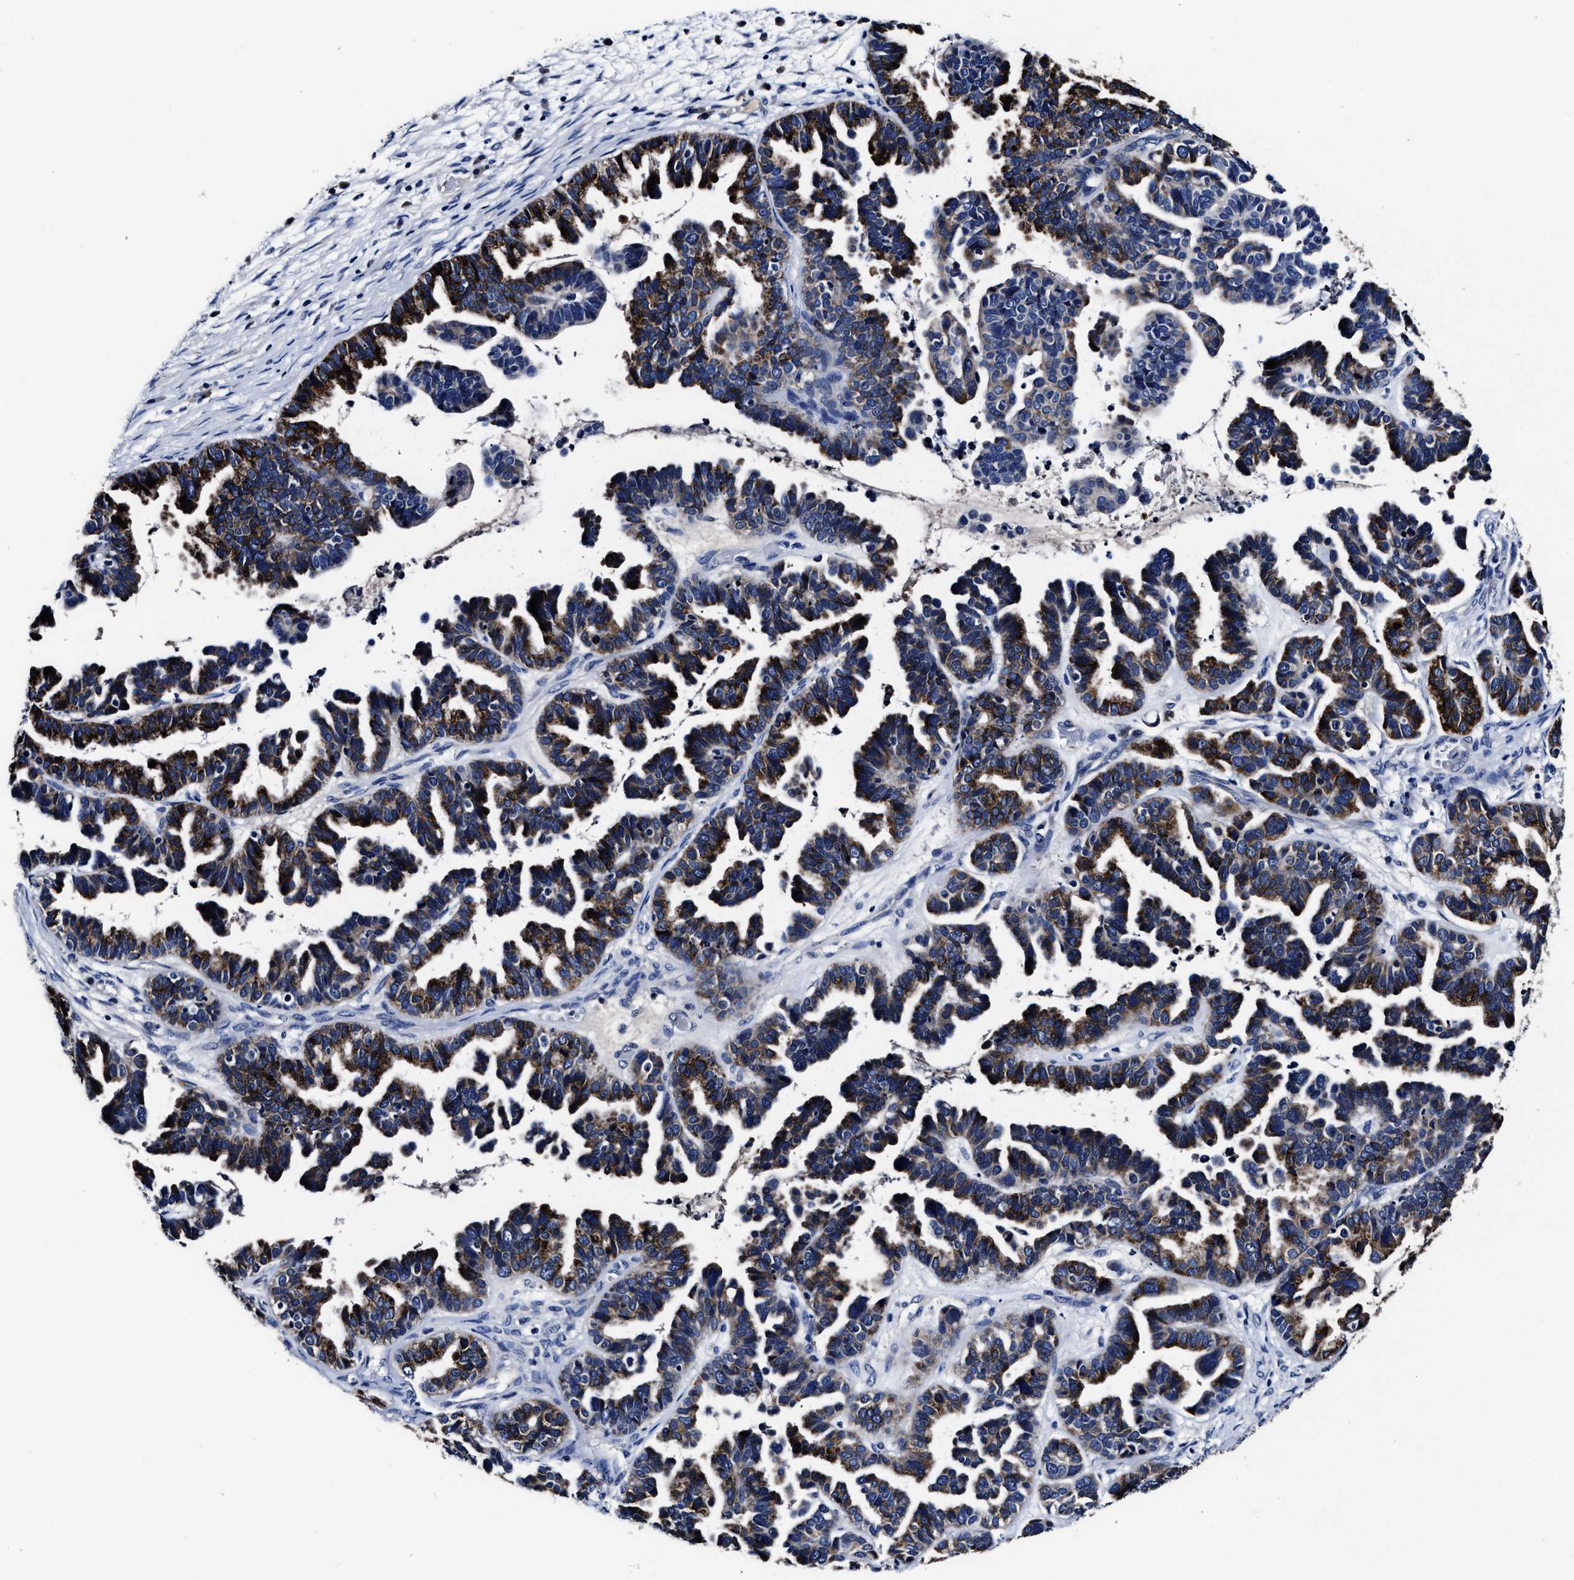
{"staining": {"intensity": "moderate", "quantity": ">75%", "location": "cytoplasmic/membranous"}, "tissue": "ovarian cancer", "cell_type": "Tumor cells", "image_type": "cancer", "snomed": [{"axis": "morphology", "description": "Cystadenocarcinoma, serous, NOS"}, {"axis": "topography", "description": "Ovary"}], "caption": "About >75% of tumor cells in serous cystadenocarcinoma (ovarian) show moderate cytoplasmic/membranous protein staining as visualized by brown immunohistochemical staining.", "gene": "OLFML2A", "patient": {"sex": "female", "age": 56}}